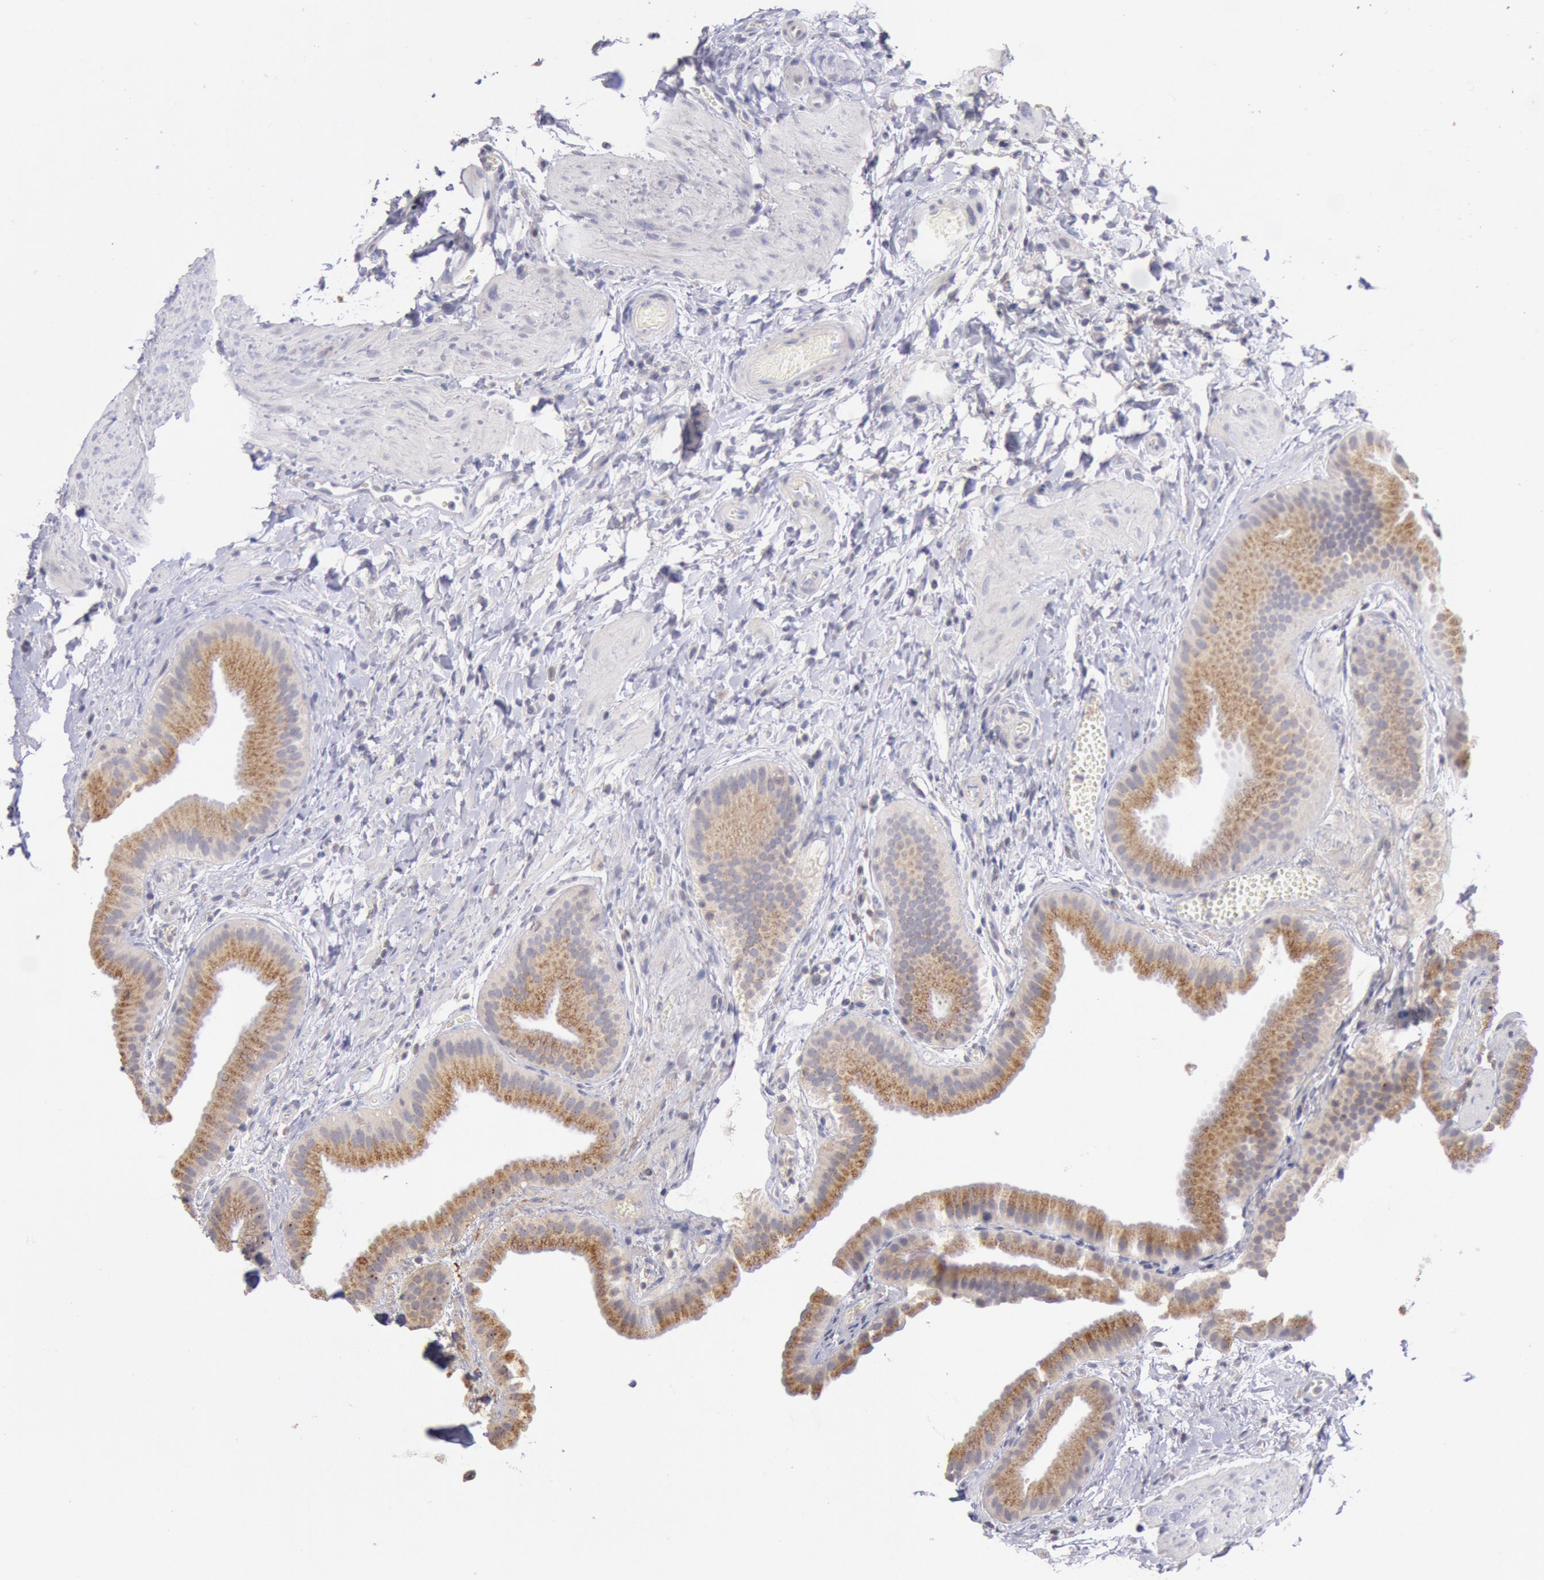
{"staining": {"intensity": "moderate", "quantity": ">75%", "location": "cytoplasmic/membranous"}, "tissue": "gallbladder", "cell_type": "Glandular cells", "image_type": "normal", "snomed": [{"axis": "morphology", "description": "Normal tissue, NOS"}, {"axis": "topography", "description": "Gallbladder"}], "caption": "Gallbladder was stained to show a protein in brown. There is medium levels of moderate cytoplasmic/membranous staining in approximately >75% of glandular cells. (brown staining indicates protein expression, while blue staining denotes nuclei).", "gene": "GAL3ST1", "patient": {"sex": "female", "age": 63}}